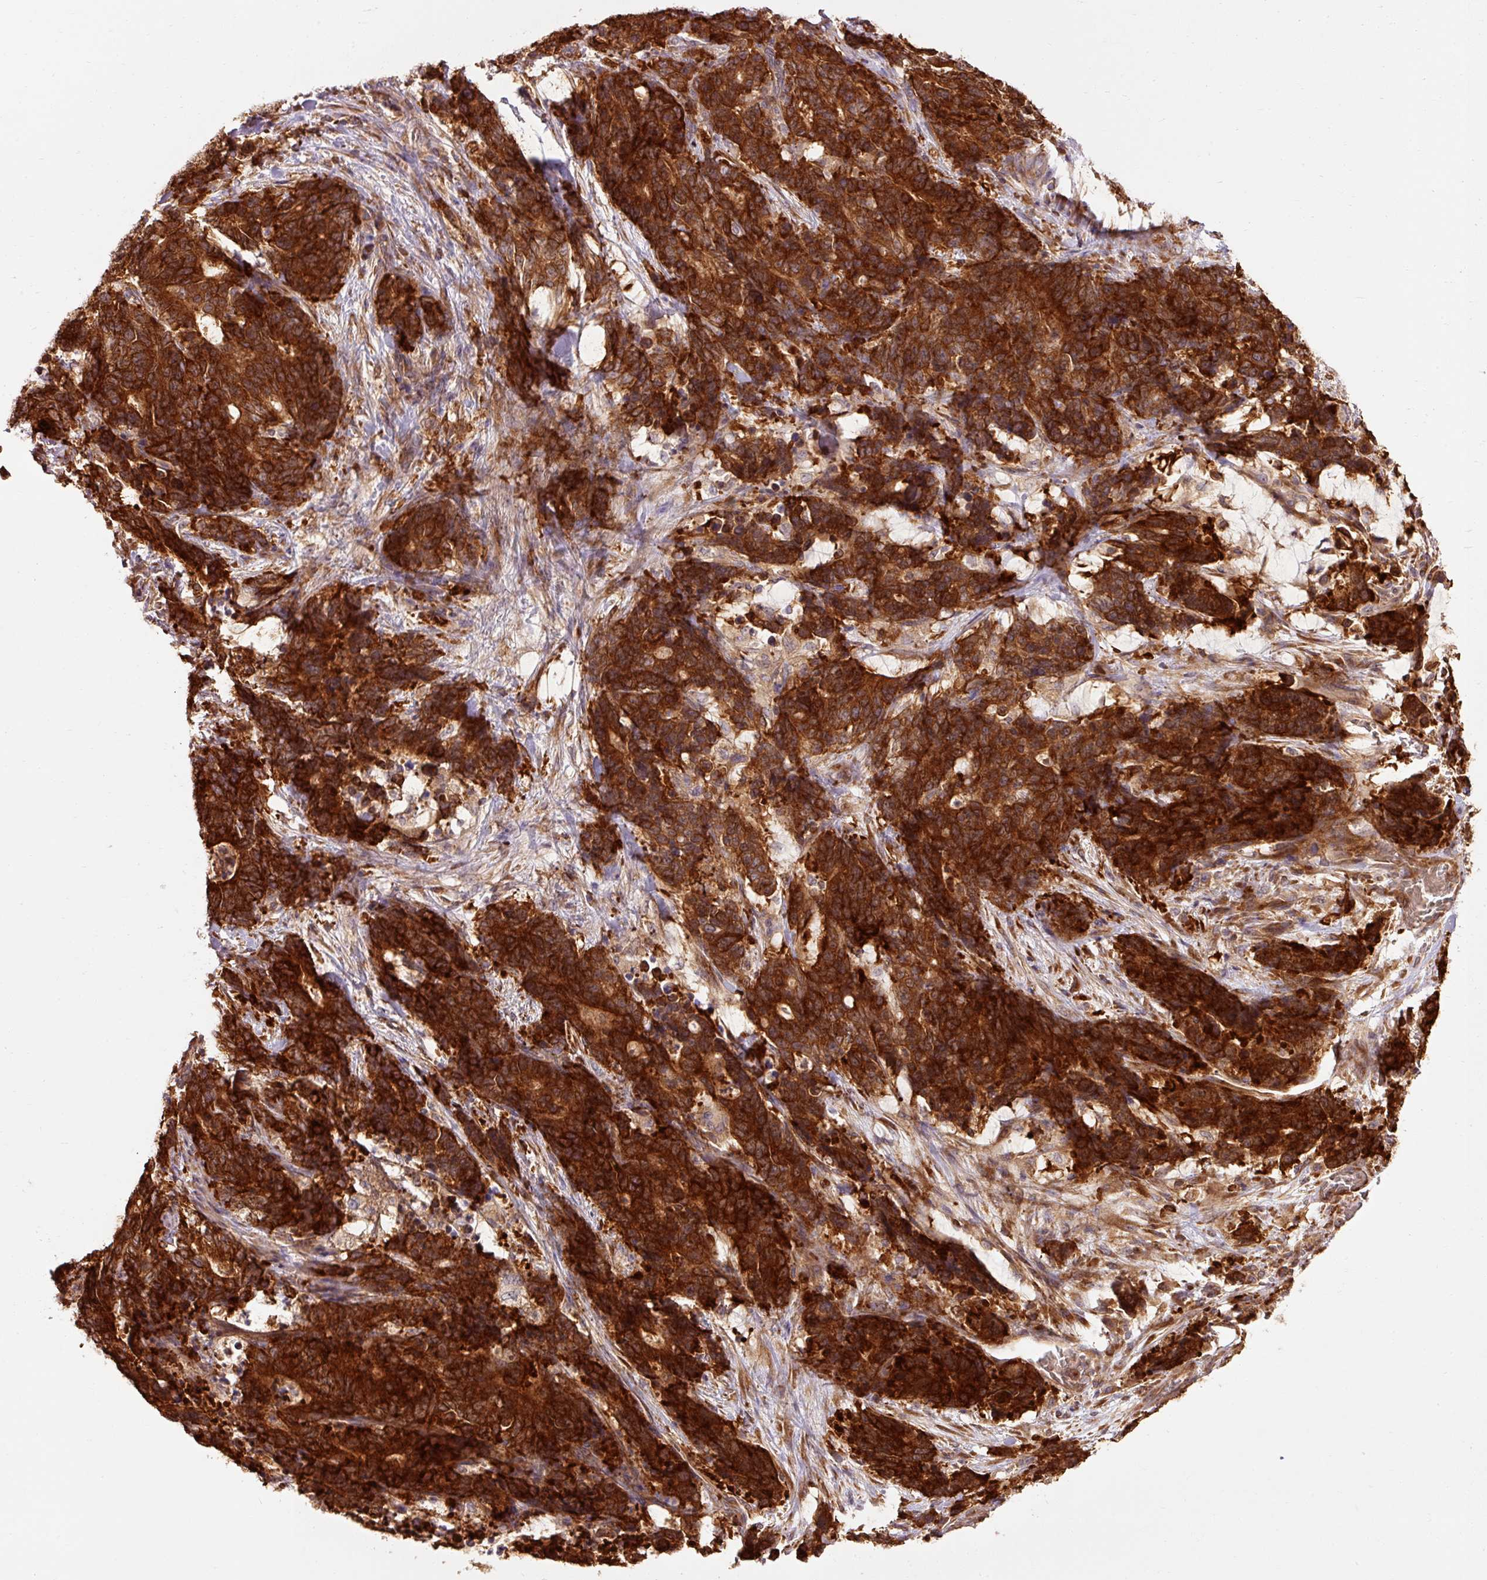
{"staining": {"intensity": "strong", "quantity": ">75%", "location": "cytoplasmic/membranous"}, "tissue": "stomach cancer", "cell_type": "Tumor cells", "image_type": "cancer", "snomed": [{"axis": "morphology", "description": "Normal tissue, NOS"}, {"axis": "morphology", "description": "Adenocarcinoma, NOS"}, {"axis": "topography", "description": "Stomach"}], "caption": "Brown immunohistochemical staining in stomach adenocarcinoma demonstrates strong cytoplasmic/membranous staining in approximately >75% of tumor cells.", "gene": "PDAP1", "patient": {"sex": "female", "age": 64}}